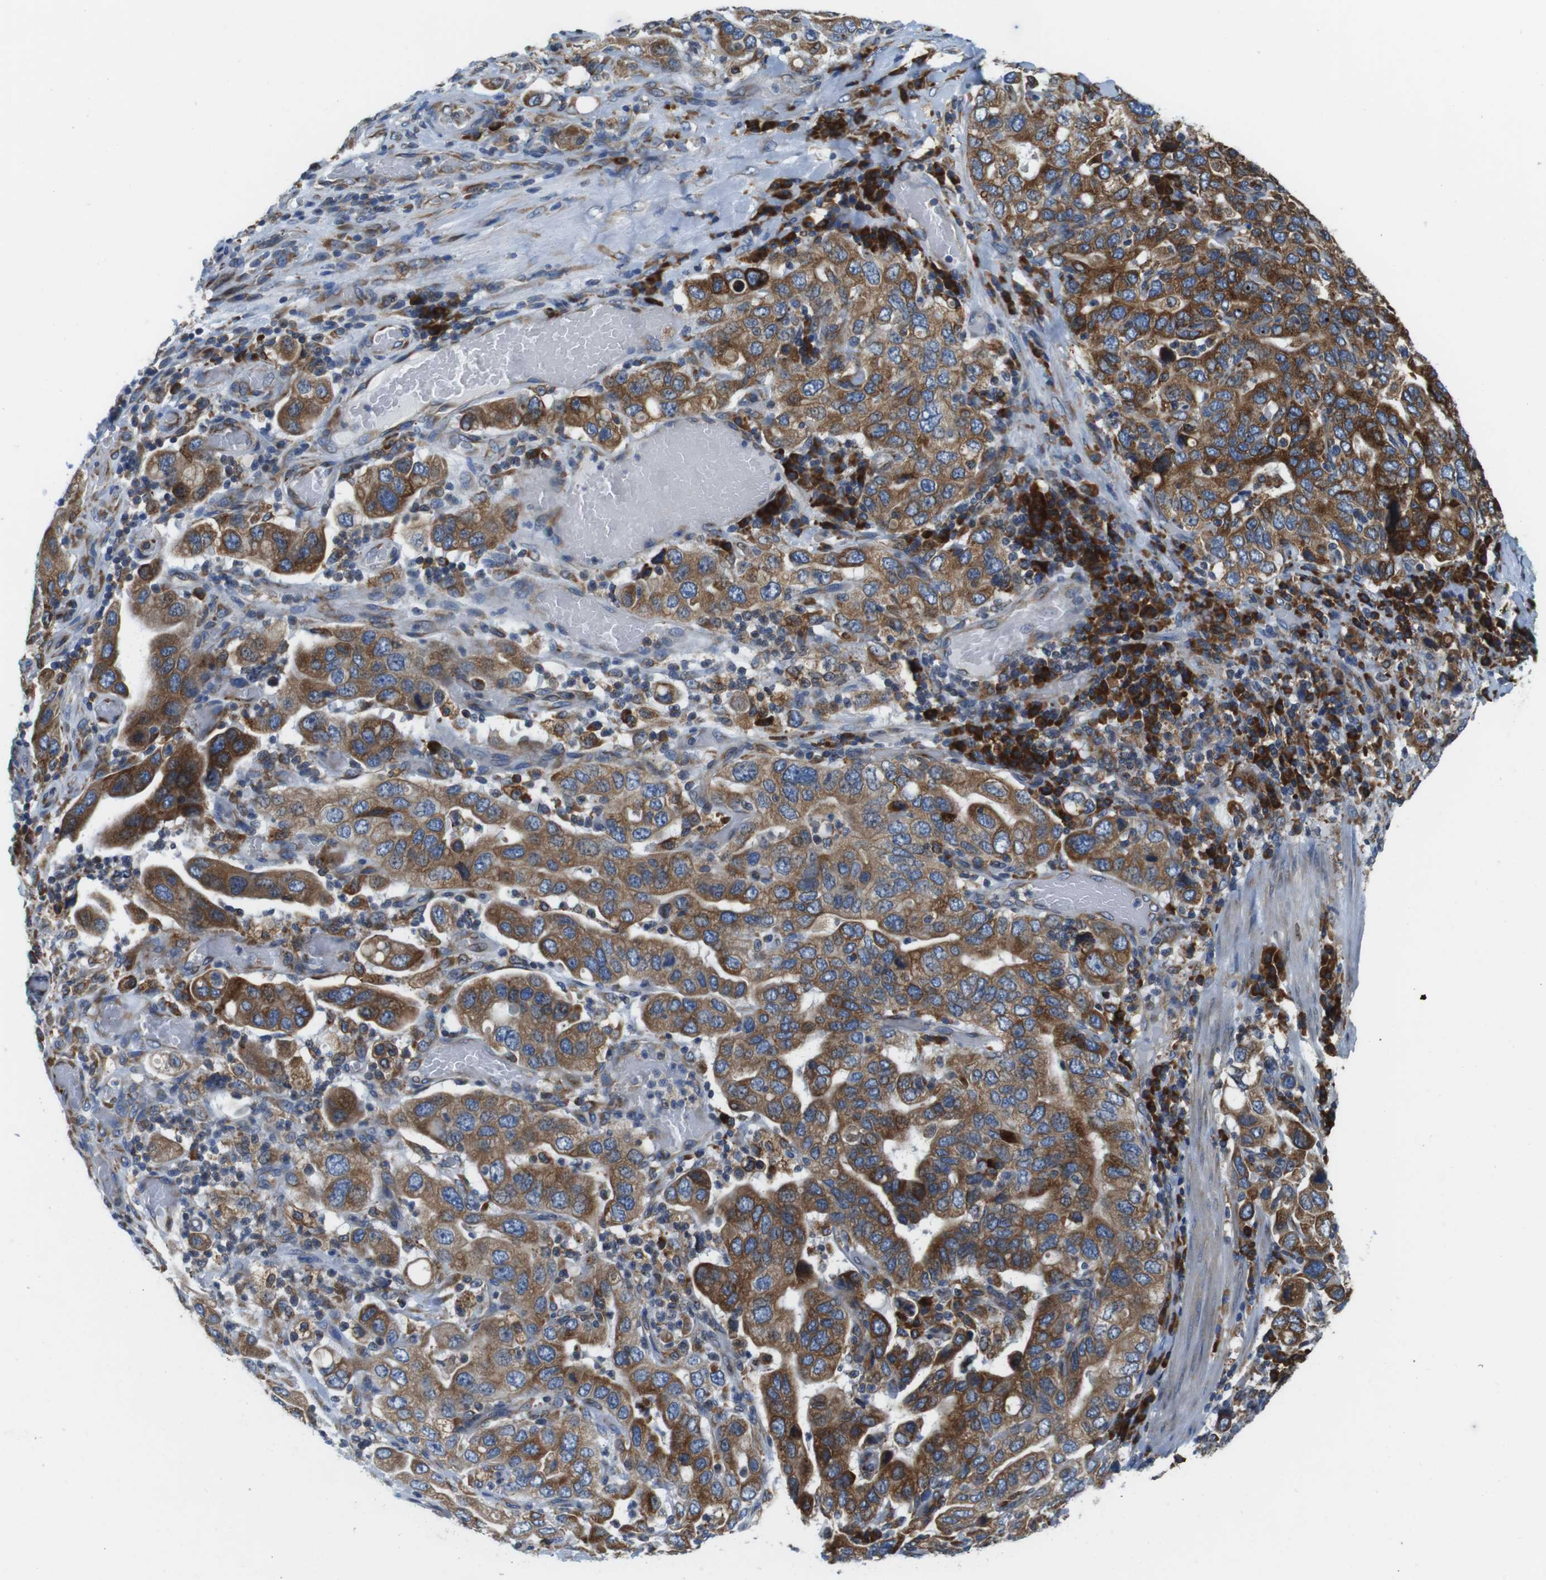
{"staining": {"intensity": "moderate", "quantity": ">75%", "location": "cytoplasmic/membranous"}, "tissue": "stomach cancer", "cell_type": "Tumor cells", "image_type": "cancer", "snomed": [{"axis": "morphology", "description": "Adenocarcinoma, NOS"}, {"axis": "topography", "description": "Stomach, upper"}], "caption": "Protein staining of stomach cancer tissue shows moderate cytoplasmic/membranous expression in approximately >75% of tumor cells. The protein of interest is shown in brown color, while the nuclei are stained blue.", "gene": "UGGT1", "patient": {"sex": "male", "age": 62}}